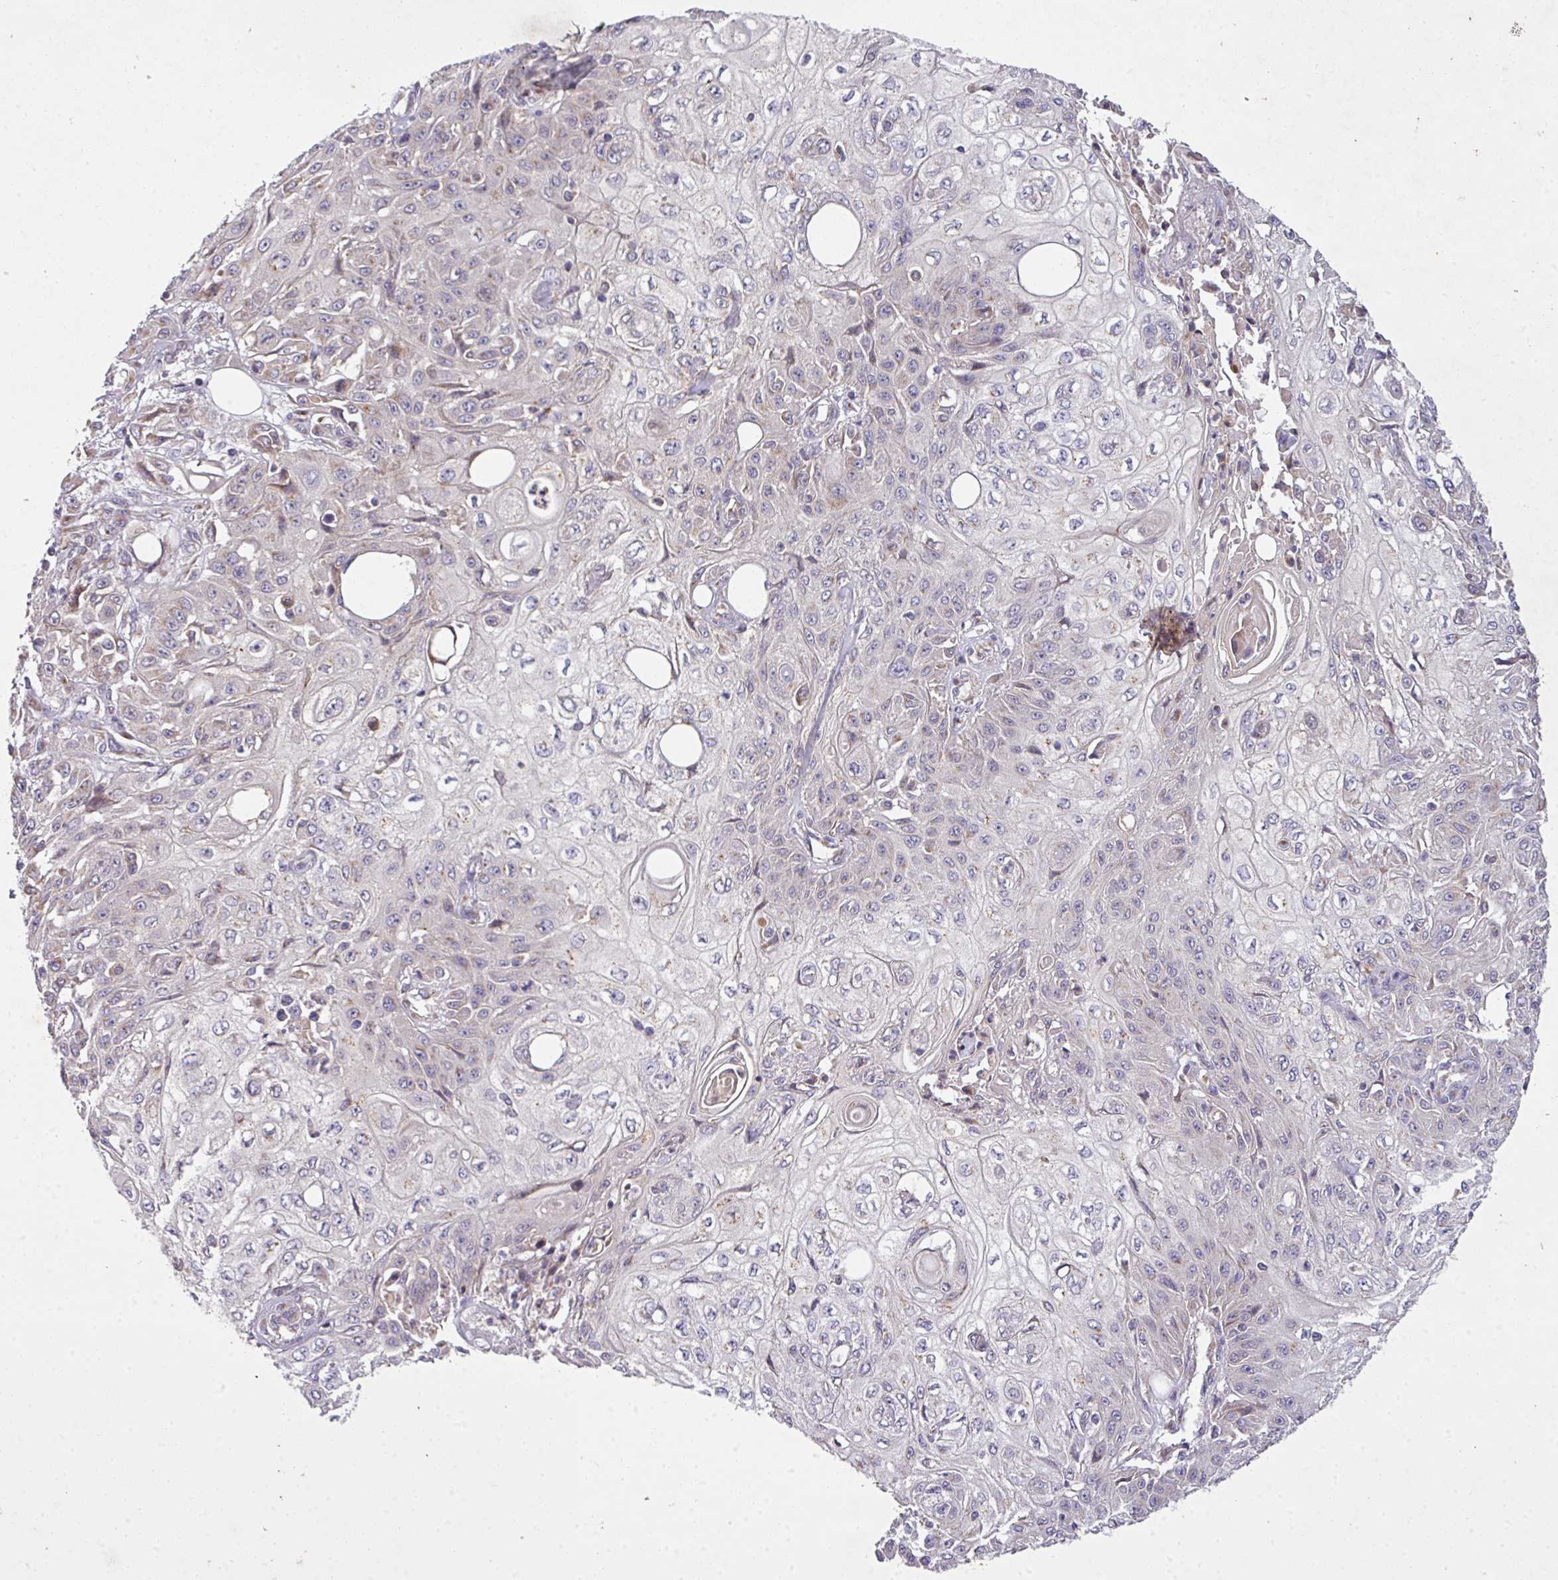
{"staining": {"intensity": "weak", "quantity": "<25%", "location": "cytoplasmic/membranous"}, "tissue": "skin cancer", "cell_type": "Tumor cells", "image_type": "cancer", "snomed": [{"axis": "morphology", "description": "Squamous cell carcinoma, NOS"}, {"axis": "morphology", "description": "Squamous cell carcinoma, metastatic, NOS"}, {"axis": "topography", "description": "Skin"}, {"axis": "topography", "description": "Lymph node"}], "caption": "Tumor cells are negative for protein expression in human skin metastatic squamous cell carcinoma.", "gene": "VTI1A", "patient": {"sex": "male", "age": 75}}